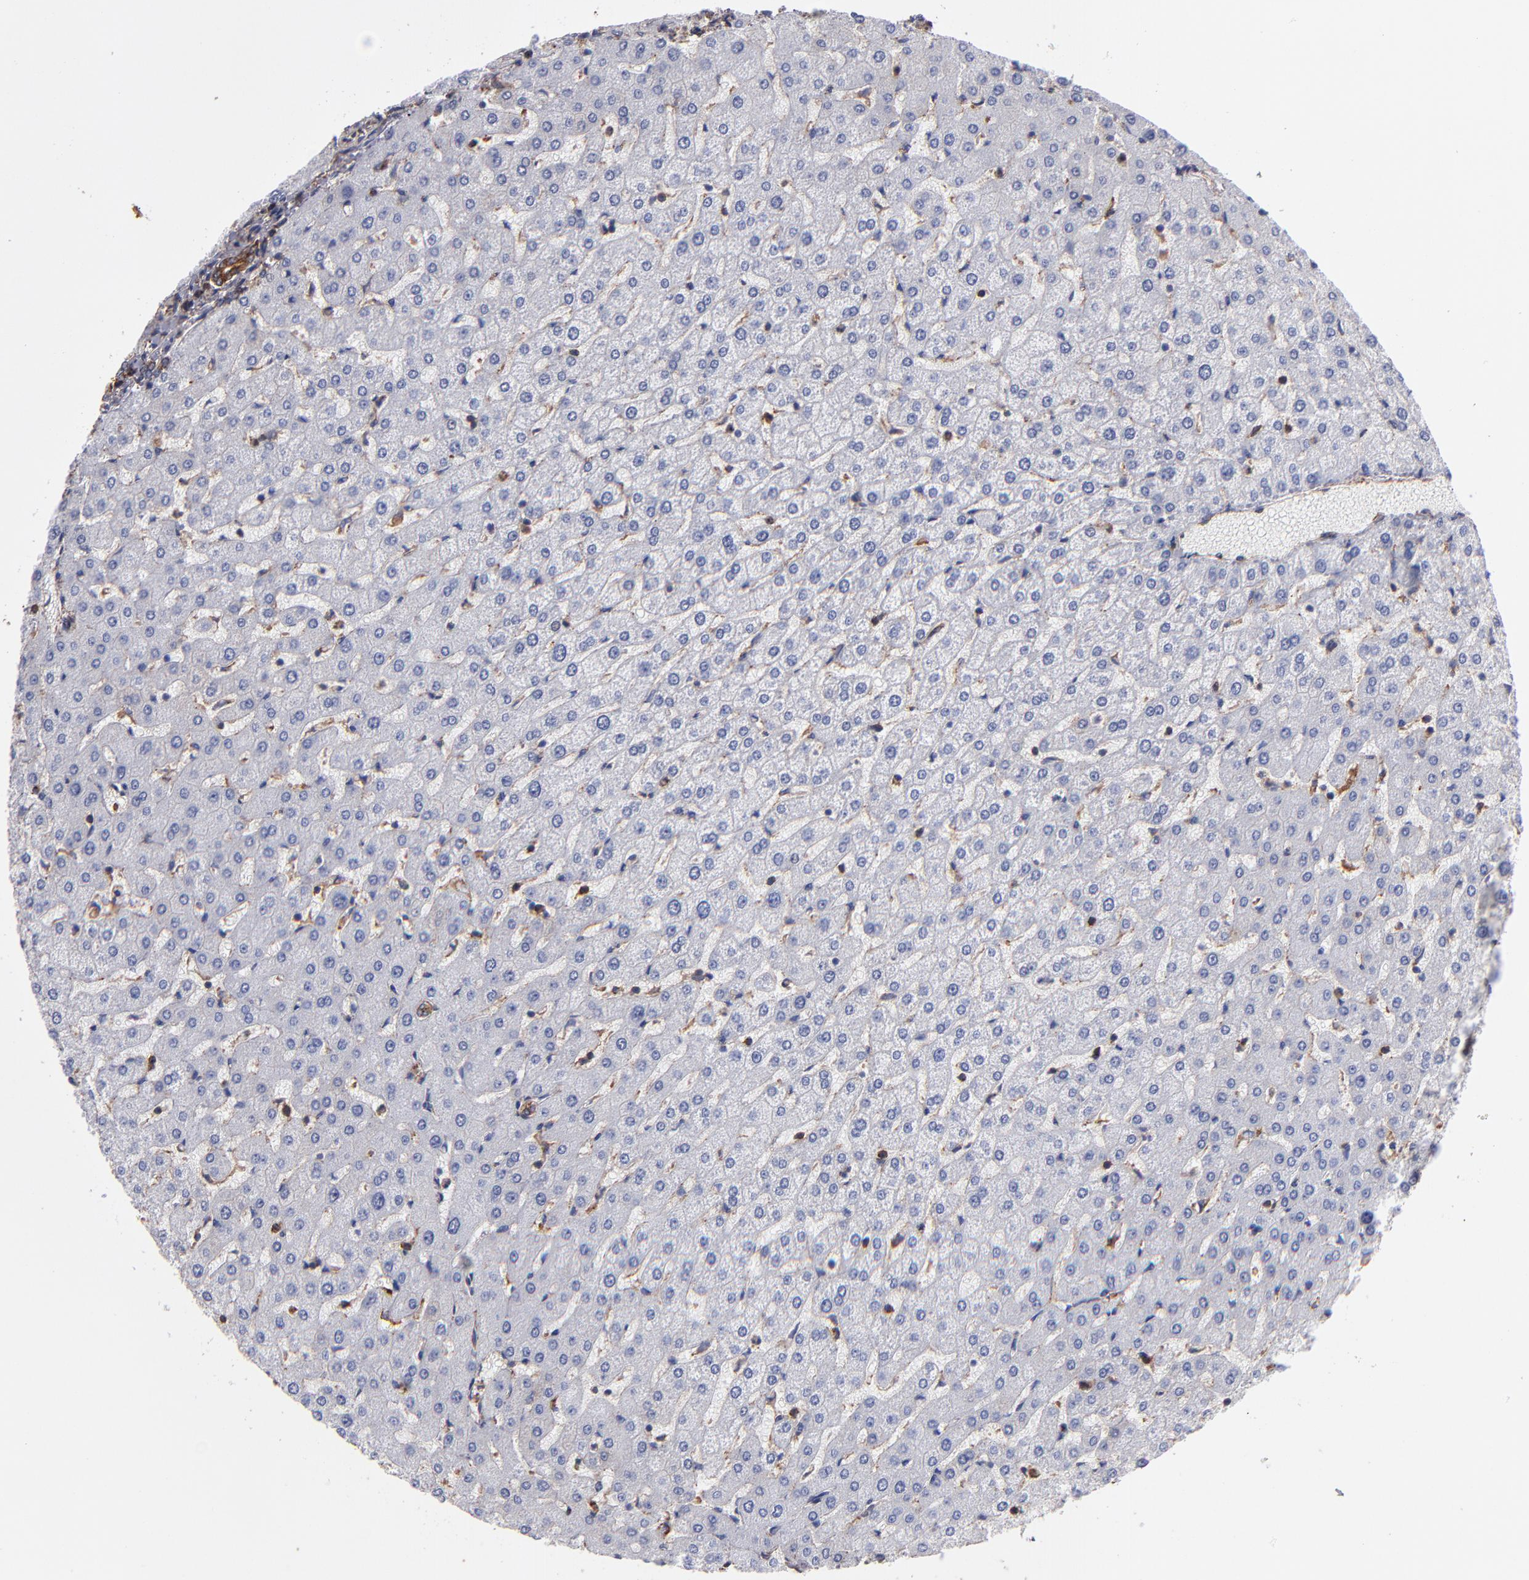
{"staining": {"intensity": "strong", "quantity": ">75%", "location": "cytoplasmic/membranous"}, "tissue": "liver", "cell_type": "Cholangiocytes", "image_type": "normal", "snomed": [{"axis": "morphology", "description": "Normal tissue, NOS"}, {"axis": "morphology", "description": "Fibrosis, NOS"}, {"axis": "topography", "description": "Liver"}], "caption": "Immunohistochemistry (IHC) micrograph of normal liver: liver stained using immunohistochemistry (IHC) demonstrates high levels of strong protein expression localized specifically in the cytoplasmic/membranous of cholangiocytes, appearing as a cytoplasmic/membranous brown color.", "gene": "MVP", "patient": {"sex": "female", "age": 29}}